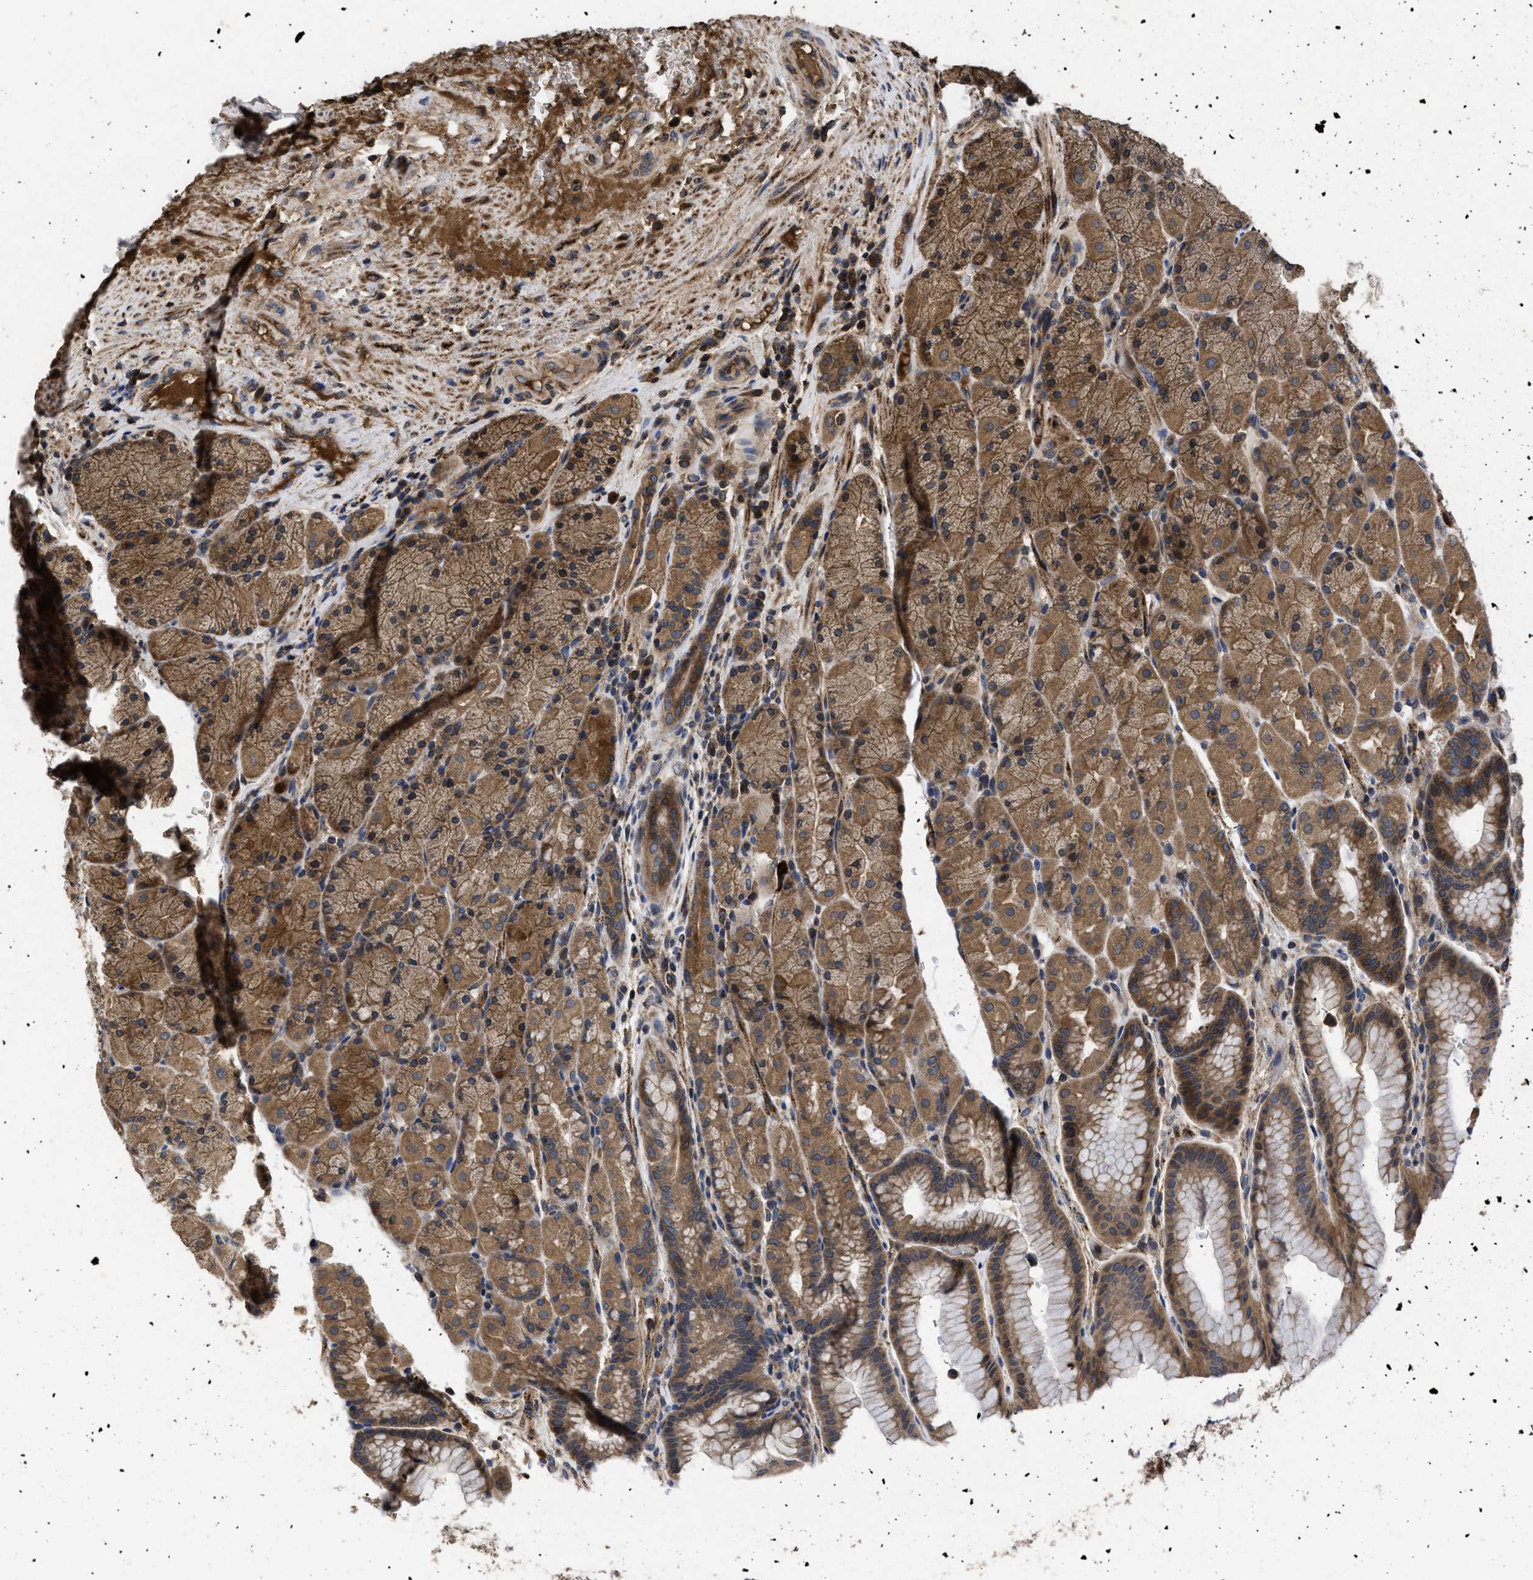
{"staining": {"intensity": "moderate", "quantity": ">75%", "location": "cytoplasmic/membranous"}, "tissue": "stomach", "cell_type": "Glandular cells", "image_type": "normal", "snomed": [{"axis": "morphology", "description": "Normal tissue, NOS"}, {"axis": "morphology", "description": "Carcinoid, malignant, NOS"}, {"axis": "topography", "description": "Stomach, upper"}], "caption": "Immunohistochemical staining of normal stomach displays >75% levels of moderate cytoplasmic/membranous protein staining in about >75% of glandular cells. The protein of interest is stained brown, and the nuclei are stained in blue (DAB IHC with brightfield microscopy, high magnification).", "gene": "LRRC3", "patient": {"sex": "male", "age": 39}}